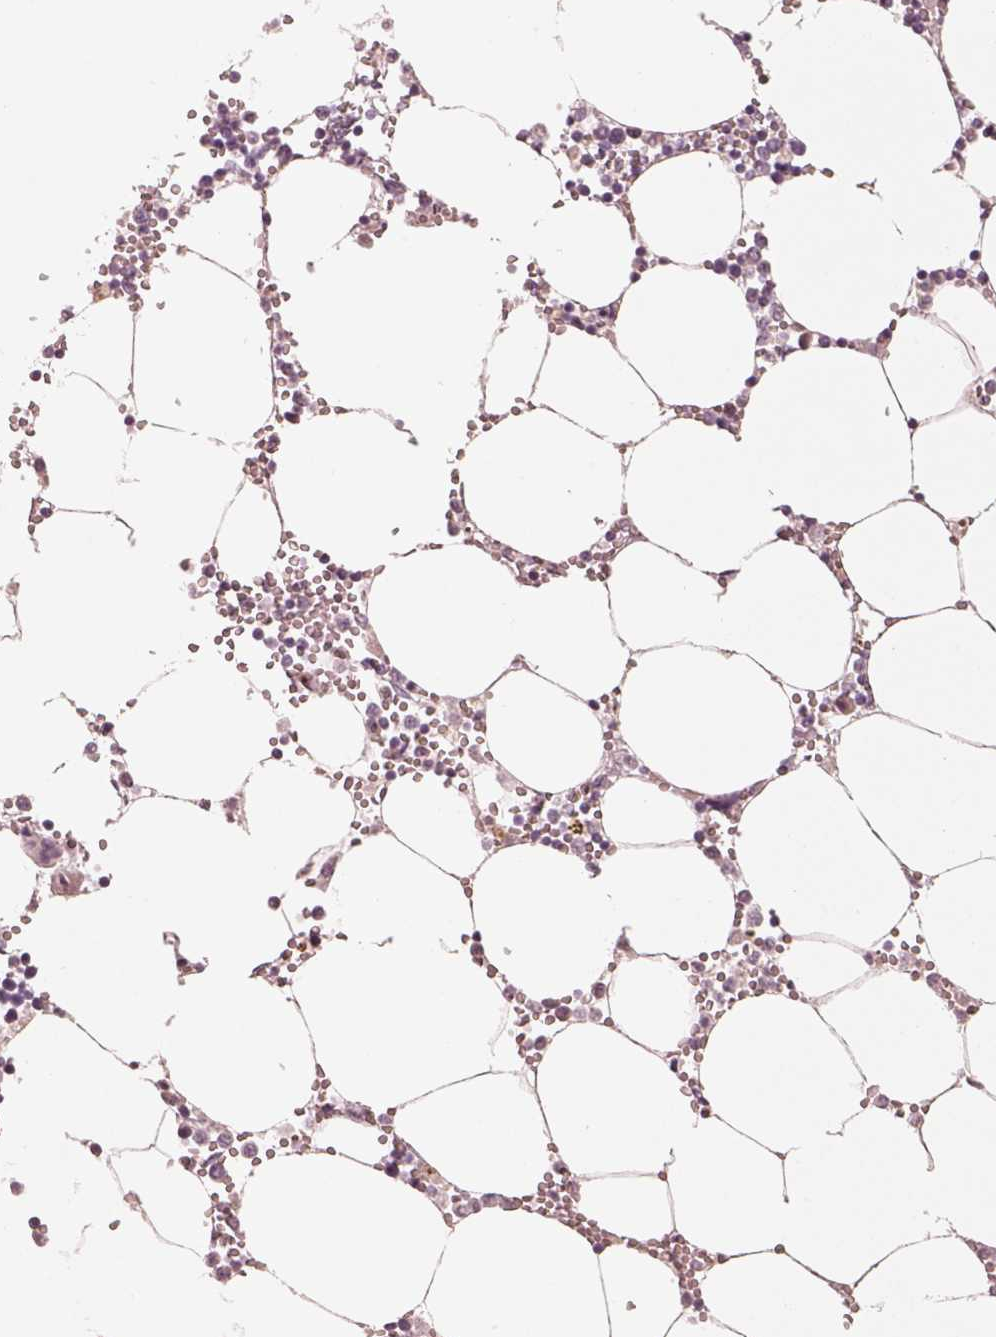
{"staining": {"intensity": "negative", "quantity": "none", "location": "none"}, "tissue": "bone marrow", "cell_type": "Hematopoietic cells", "image_type": "normal", "snomed": [{"axis": "morphology", "description": "Normal tissue, NOS"}, {"axis": "topography", "description": "Bone marrow"}], "caption": "This is a histopathology image of IHC staining of unremarkable bone marrow, which shows no positivity in hematopoietic cells. The staining was performed using DAB (3,3'-diaminobenzidine) to visualize the protein expression in brown, while the nuclei were stained in blue with hematoxylin (Magnification: 20x).", "gene": "SPATA6L", "patient": {"sex": "male", "age": 54}}